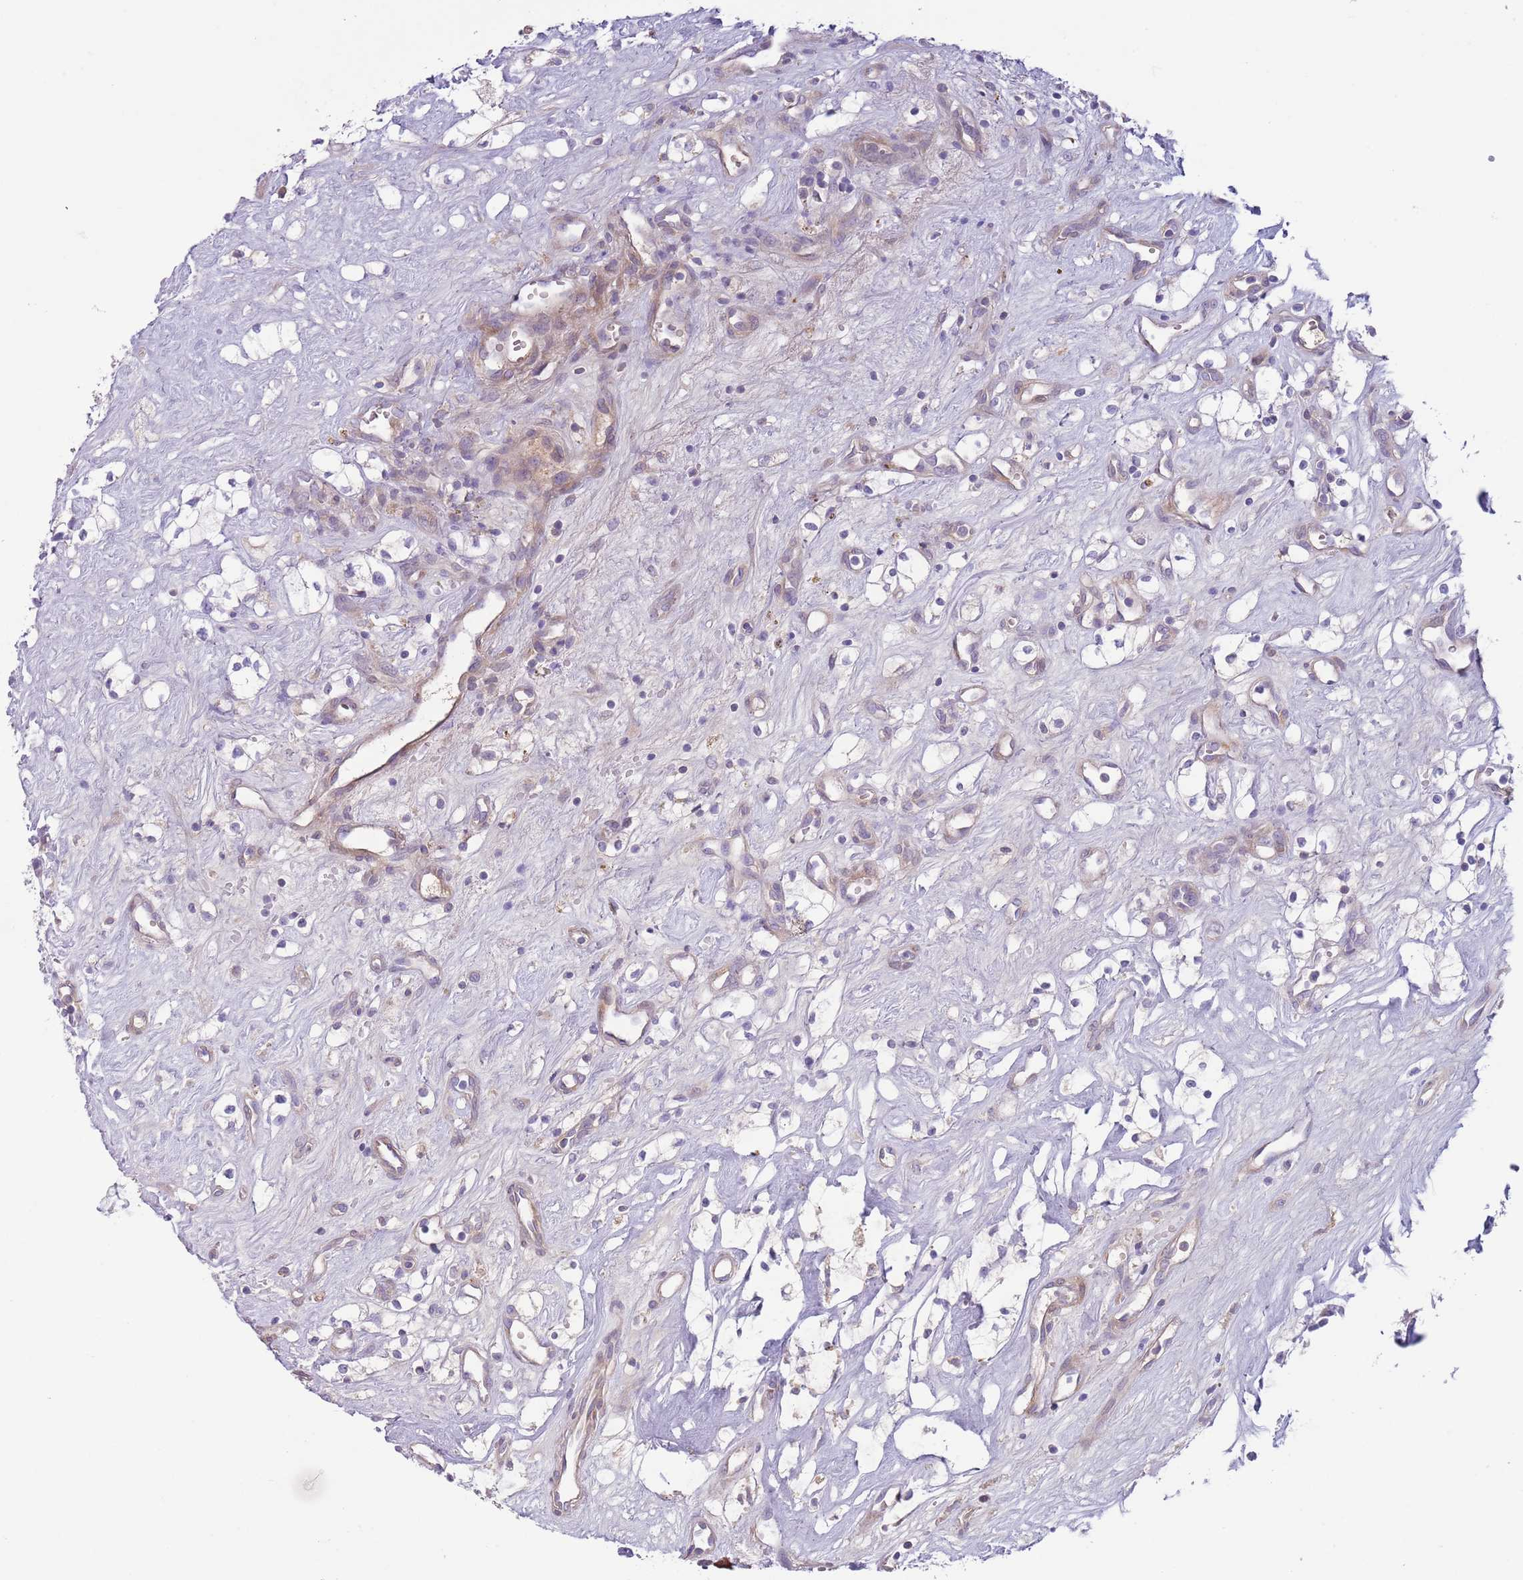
{"staining": {"intensity": "negative", "quantity": "none", "location": "none"}, "tissue": "renal cancer", "cell_type": "Tumor cells", "image_type": "cancer", "snomed": [{"axis": "morphology", "description": "Adenocarcinoma, NOS"}, {"axis": "topography", "description": "Kidney"}], "caption": "This is an immunohistochemistry photomicrograph of human renal adenocarcinoma. There is no staining in tumor cells.", "gene": "CFH", "patient": {"sex": "male", "age": 59}}